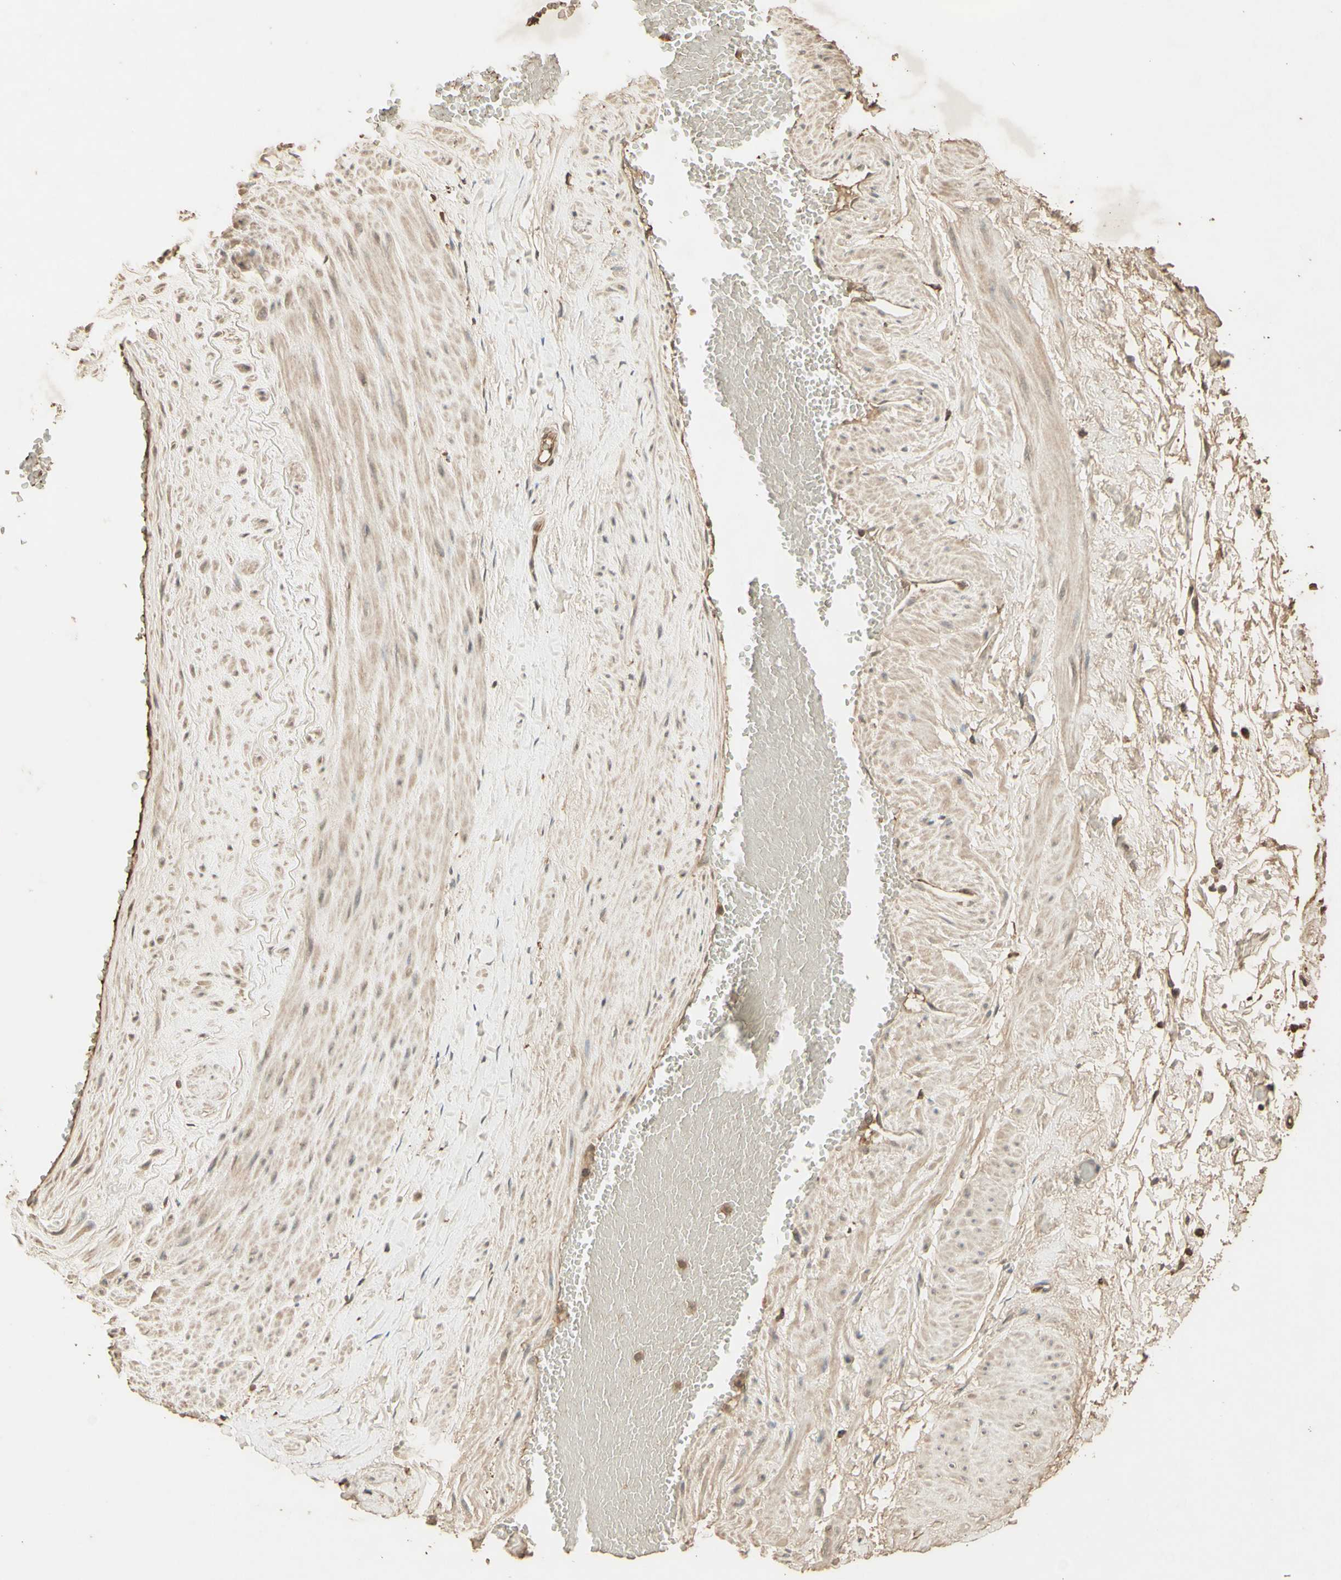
{"staining": {"intensity": "moderate", "quantity": ">75%", "location": "cytoplasmic/membranous"}, "tissue": "adipose tissue", "cell_type": "Adipocytes", "image_type": "normal", "snomed": [{"axis": "morphology", "description": "Normal tissue, NOS"}, {"axis": "topography", "description": "Soft tissue"}, {"axis": "topography", "description": "Vascular tissue"}], "caption": "Protein expression analysis of unremarkable adipose tissue demonstrates moderate cytoplasmic/membranous expression in about >75% of adipocytes.", "gene": "SMAD9", "patient": {"sex": "female", "age": 35}}